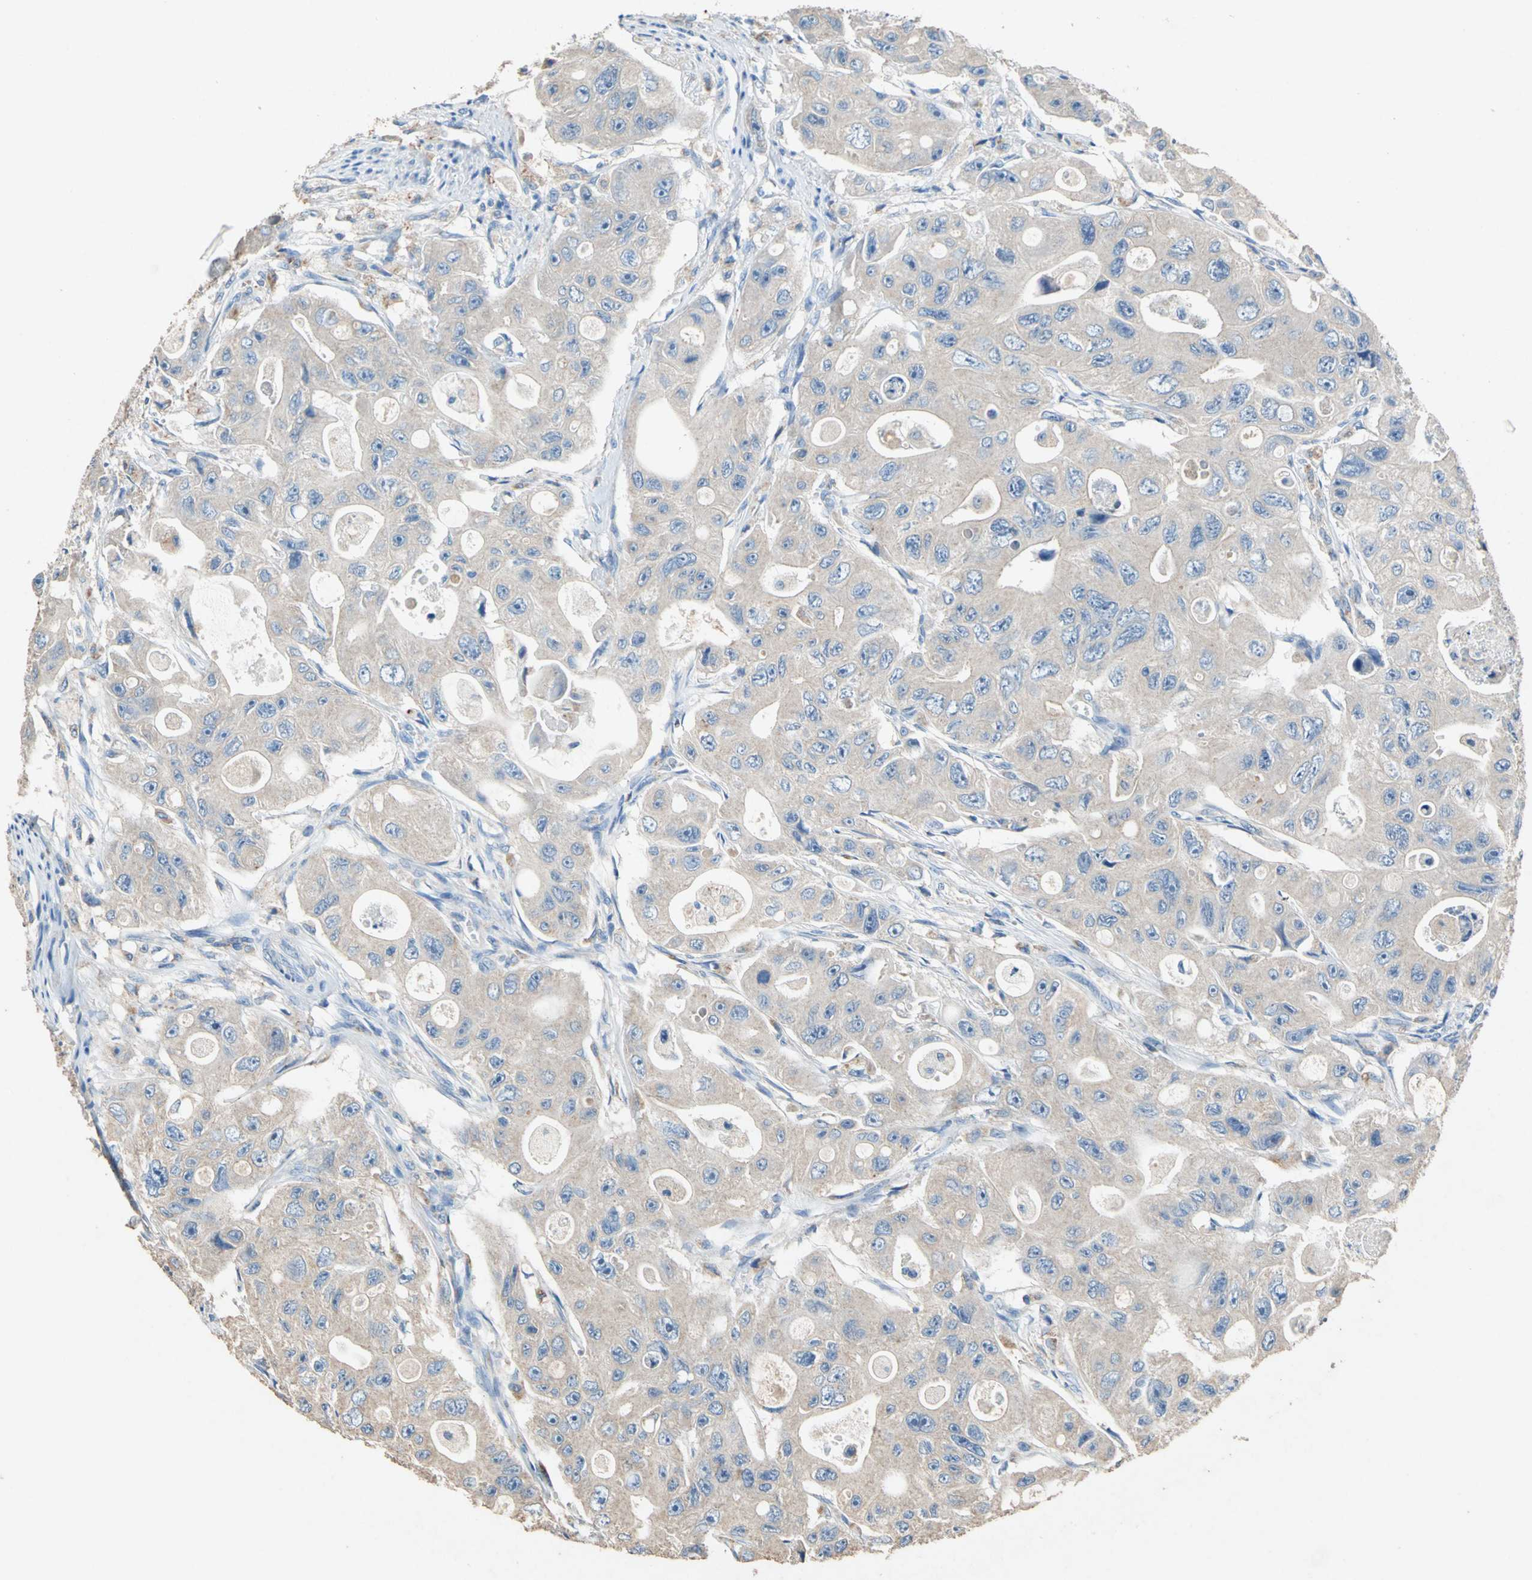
{"staining": {"intensity": "weak", "quantity": ">75%", "location": "cytoplasmic/membranous"}, "tissue": "colorectal cancer", "cell_type": "Tumor cells", "image_type": "cancer", "snomed": [{"axis": "morphology", "description": "Adenocarcinoma, NOS"}, {"axis": "topography", "description": "Colon"}], "caption": "Approximately >75% of tumor cells in adenocarcinoma (colorectal) display weak cytoplasmic/membranous protein positivity as visualized by brown immunohistochemical staining.", "gene": "ADAMTS5", "patient": {"sex": "female", "age": 46}}